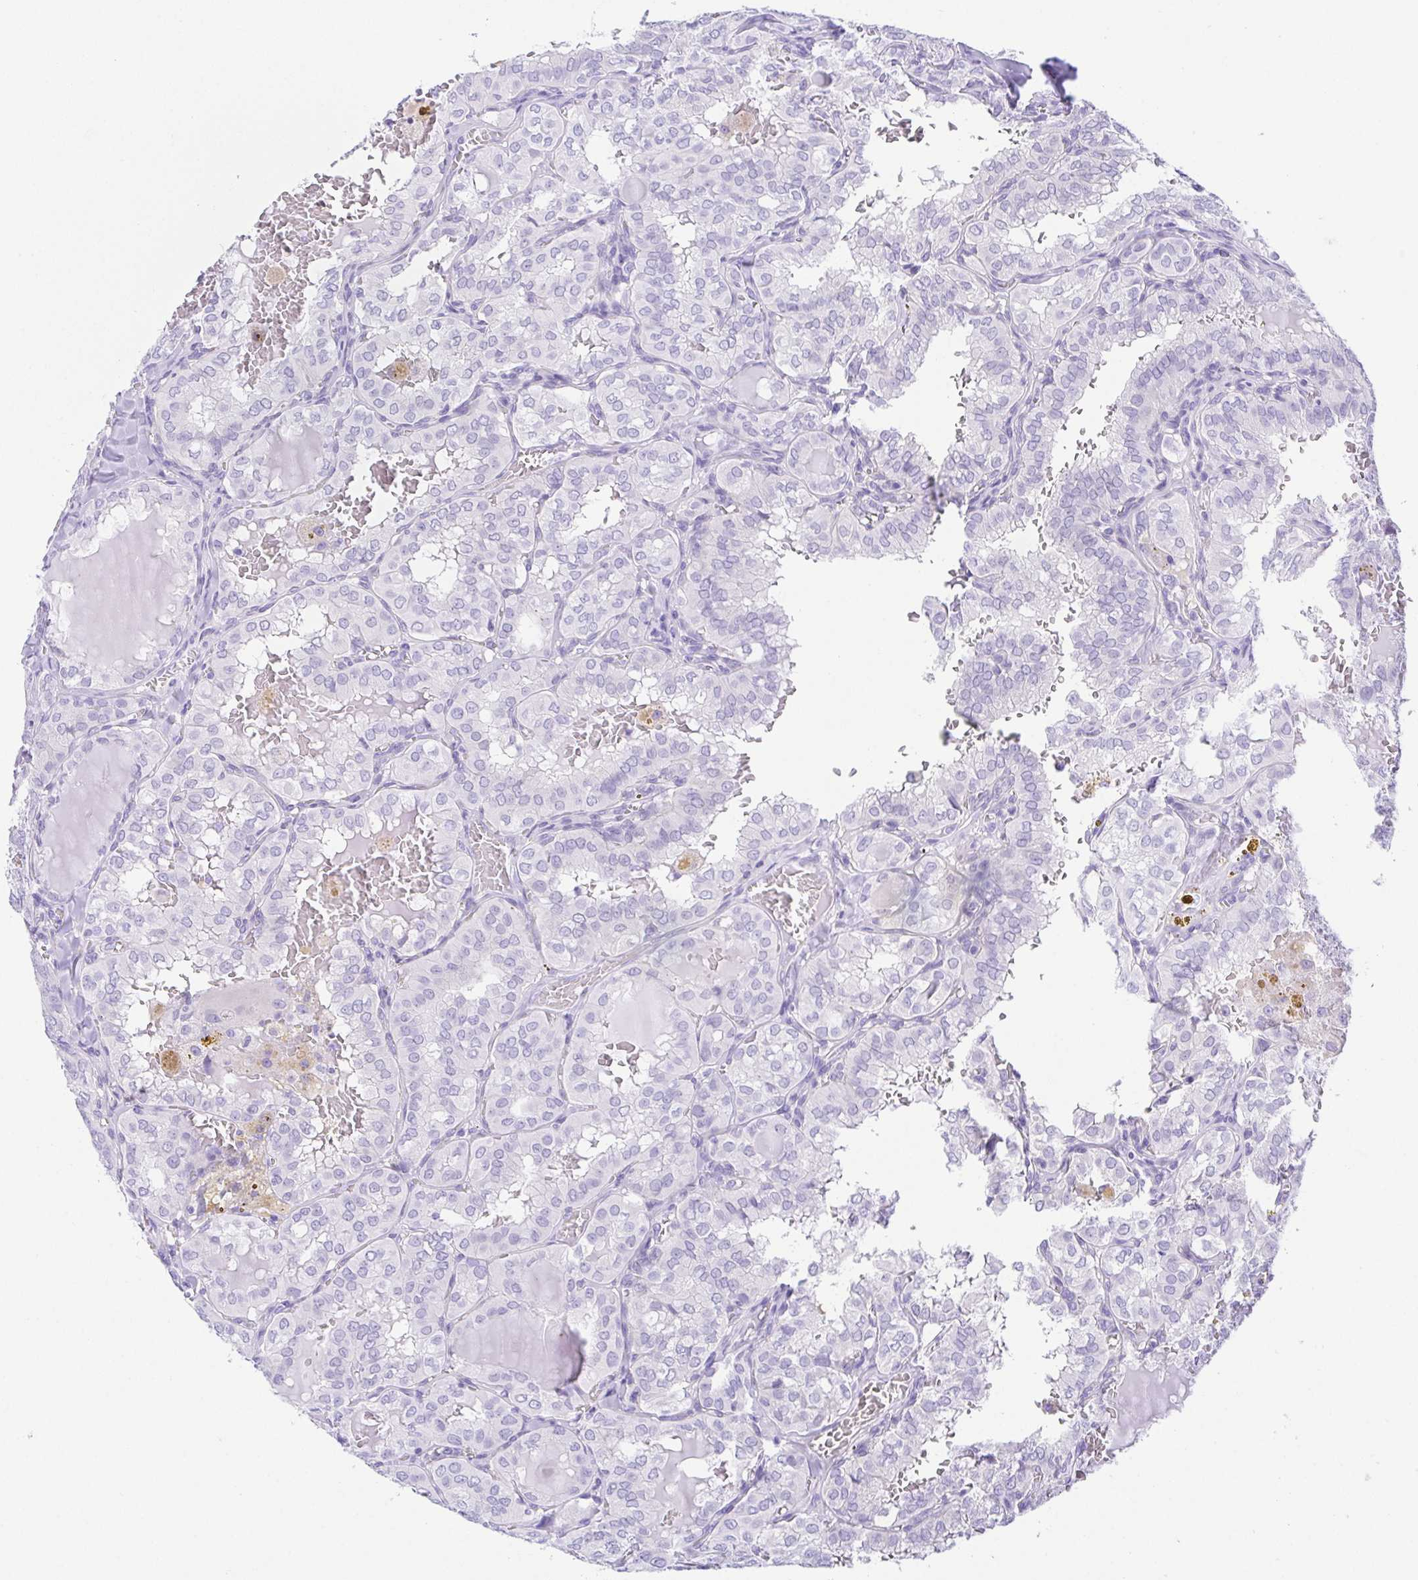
{"staining": {"intensity": "negative", "quantity": "none", "location": "none"}, "tissue": "thyroid cancer", "cell_type": "Tumor cells", "image_type": "cancer", "snomed": [{"axis": "morphology", "description": "Papillary adenocarcinoma, NOS"}, {"axis": "topography", "description": "Thyroid gland"}], "caption": "Immunohistochemical staining of thyroid cancer shows no significant expression in tumor cells.", "gene": "LUZP4", "patient": {"sex": "male", "age": 20}}